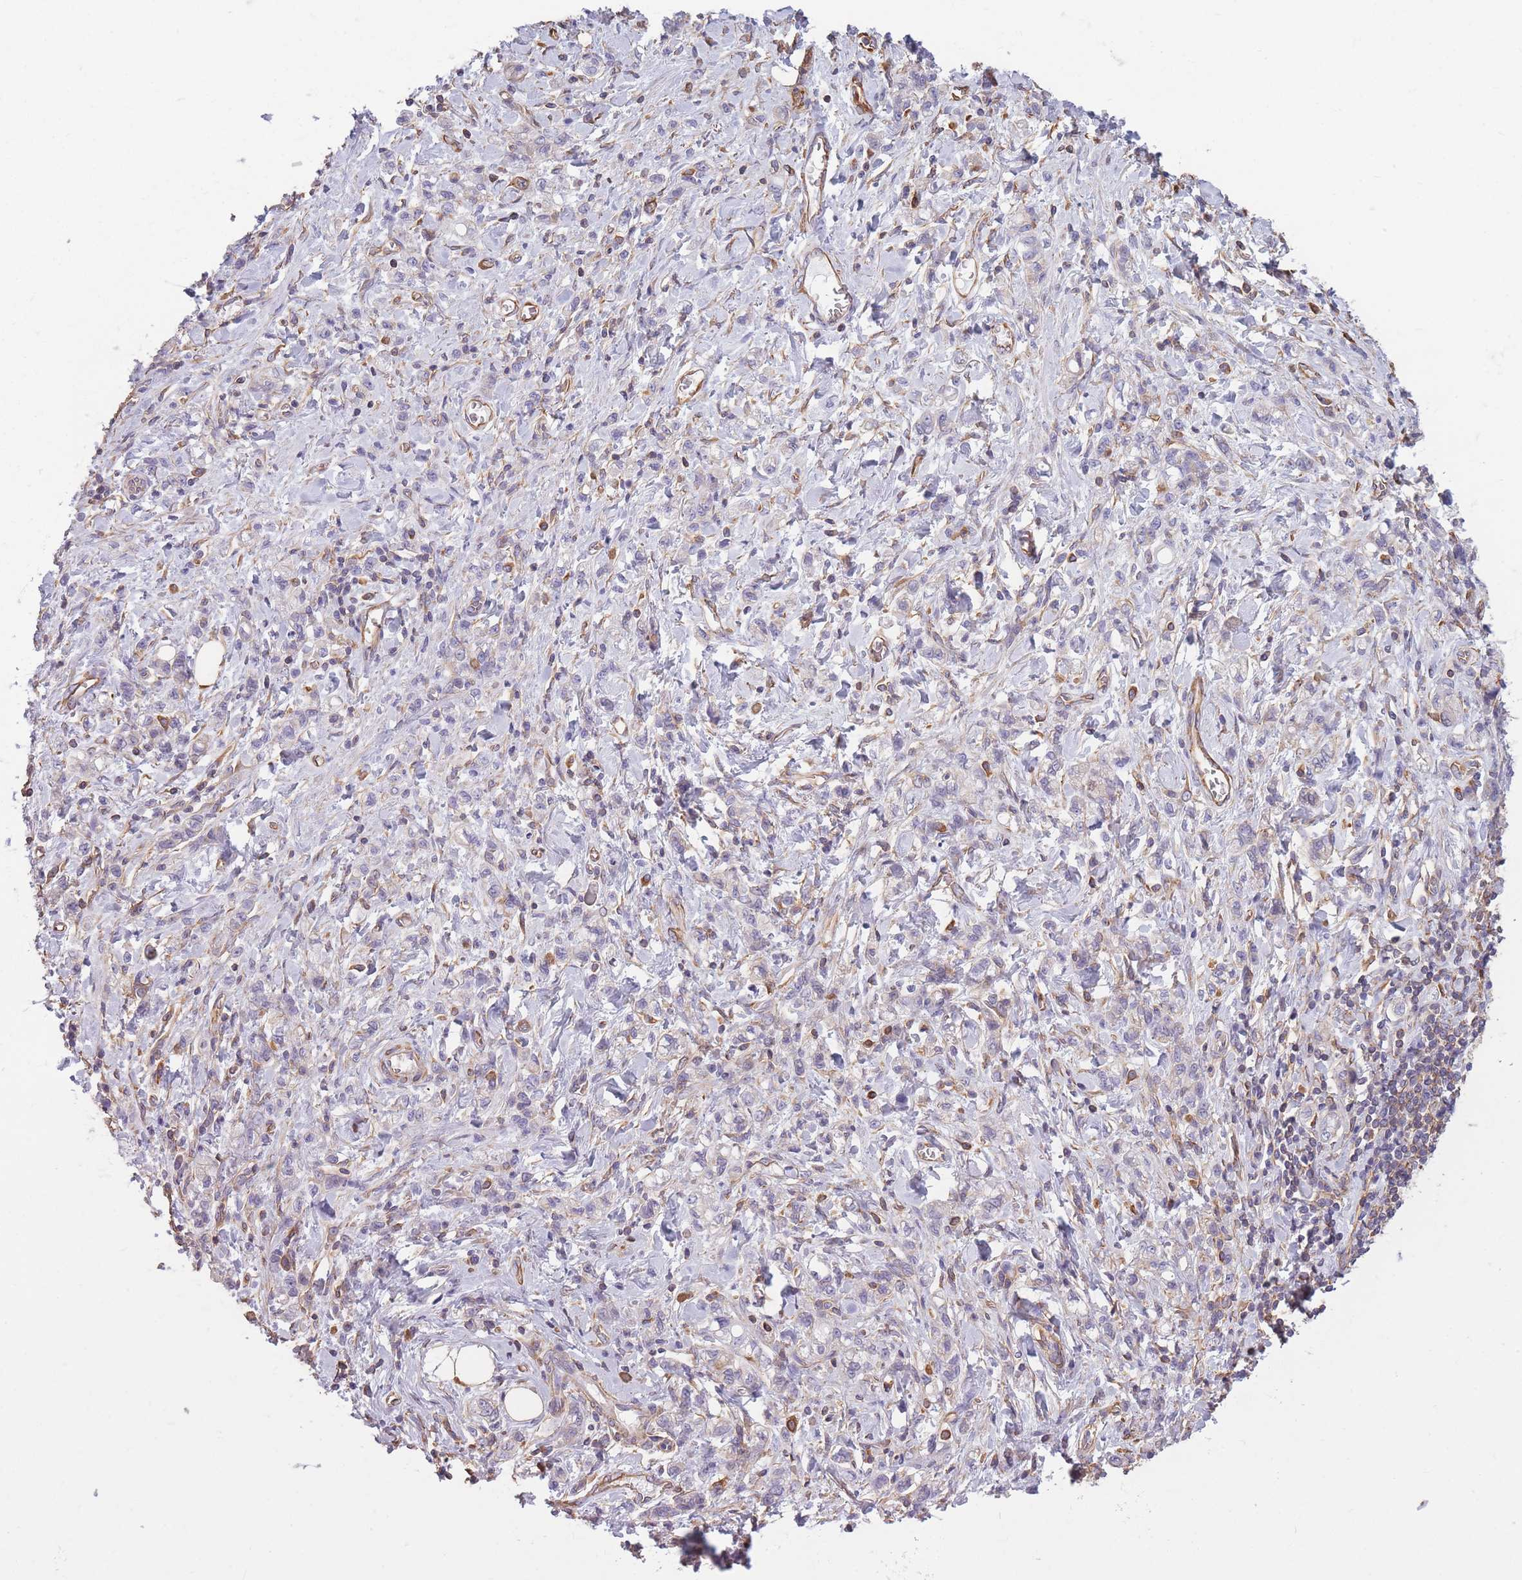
{"staining": {"intensity": "negative", "quantity": "none", "location": "none"}, "tissue": "stomach cancer", "cell_type": "Tumor cells", "image_type": "cancer", "snomed": [{"axis": "morphology", "description": "Adenocarcinoma, NOS"}, {"axis": "topography", "description": "Stomach"}], "caption": "High magnification brightfield microscopy of adenocarcinoma (stomach) stained with DAB (brown) and counterstained with hematoxylin (blue): tumor cells show no significant staining.", "gene": "ADD1", "patient": {"sex": "male", "age": 77}}